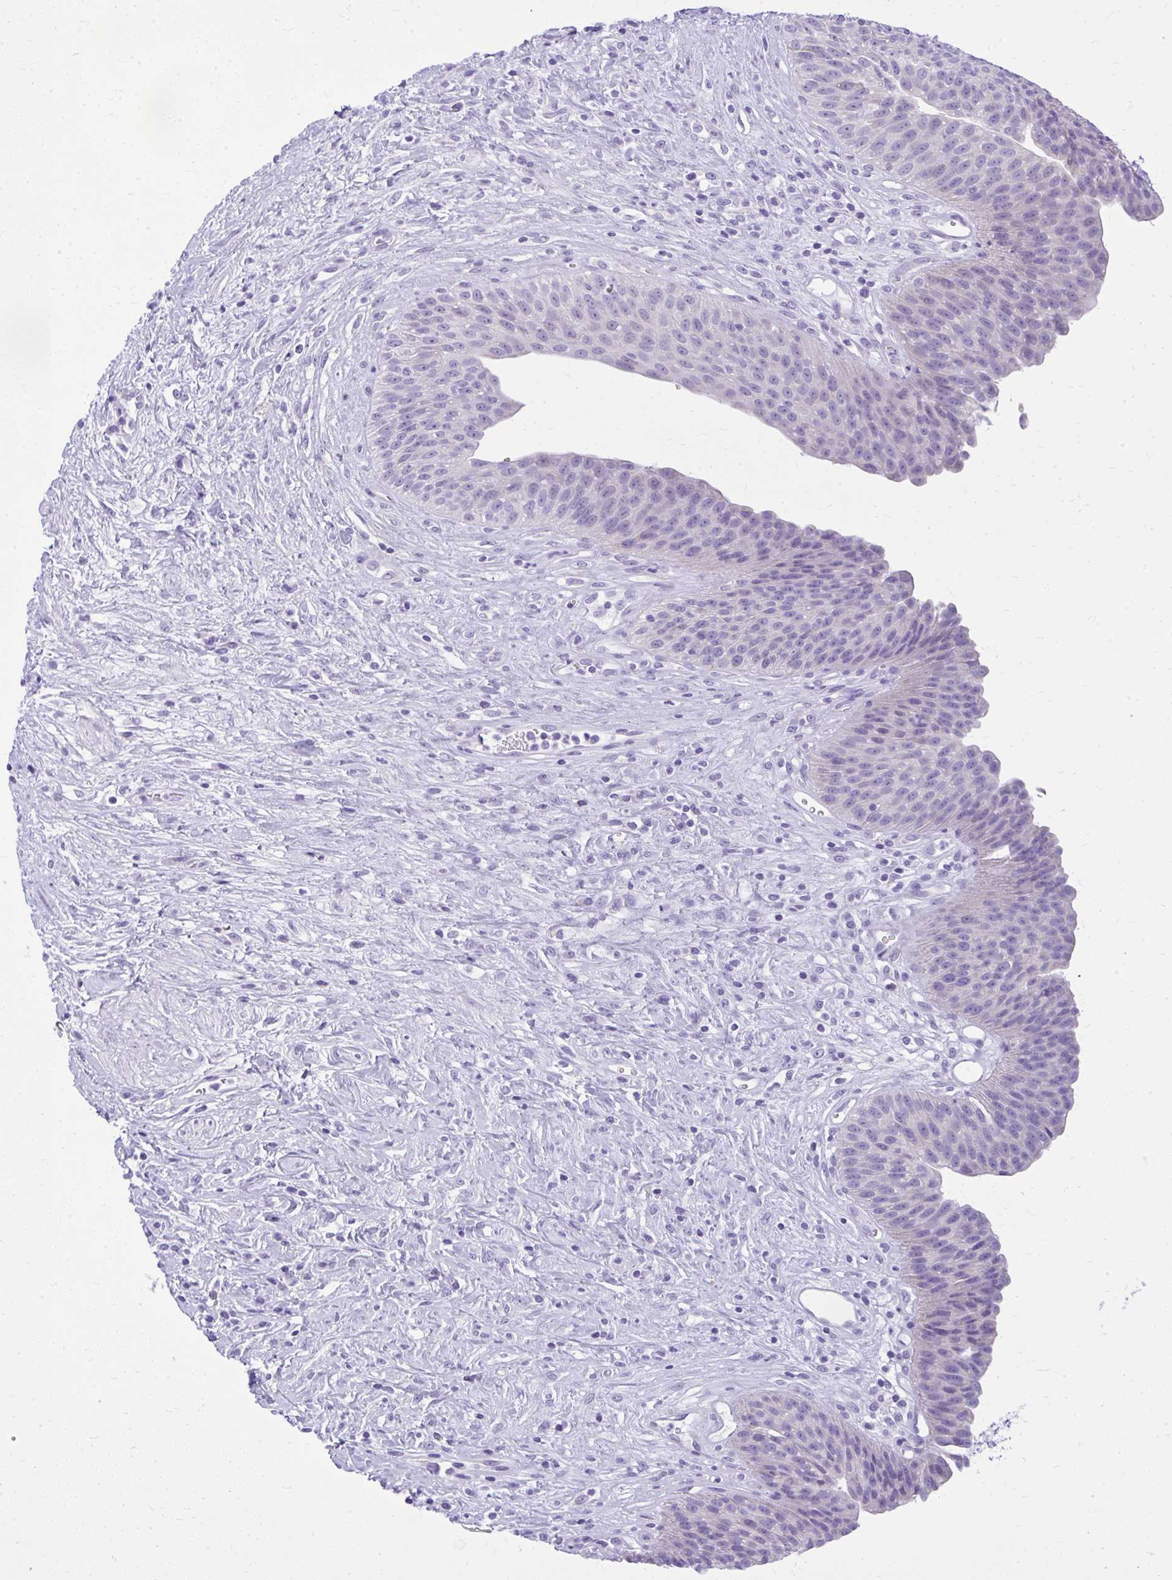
{"staining": {"intensity": "negative", "quantity": "none", "location": "none"}, "tissue": "urinary bladder", "cell_type": "Urothelial cells", "image_type": "normal", "snomed": [{"axis": "morphology", "description": "Normal tissue, NOS"}, {"axis": "topography", "description": "Urinary bladder"}], "caption": "Immunohistochemistry (IHC) histopathology image of benign urinary bladder: human urinary bladder stained with DAB displays no significant protein positivity in urothelial cells. (DAB immunohistochemistry (IHC), high magnification).", "gene": "RALYL", "patient": {"sex": "female", "age": 56}}